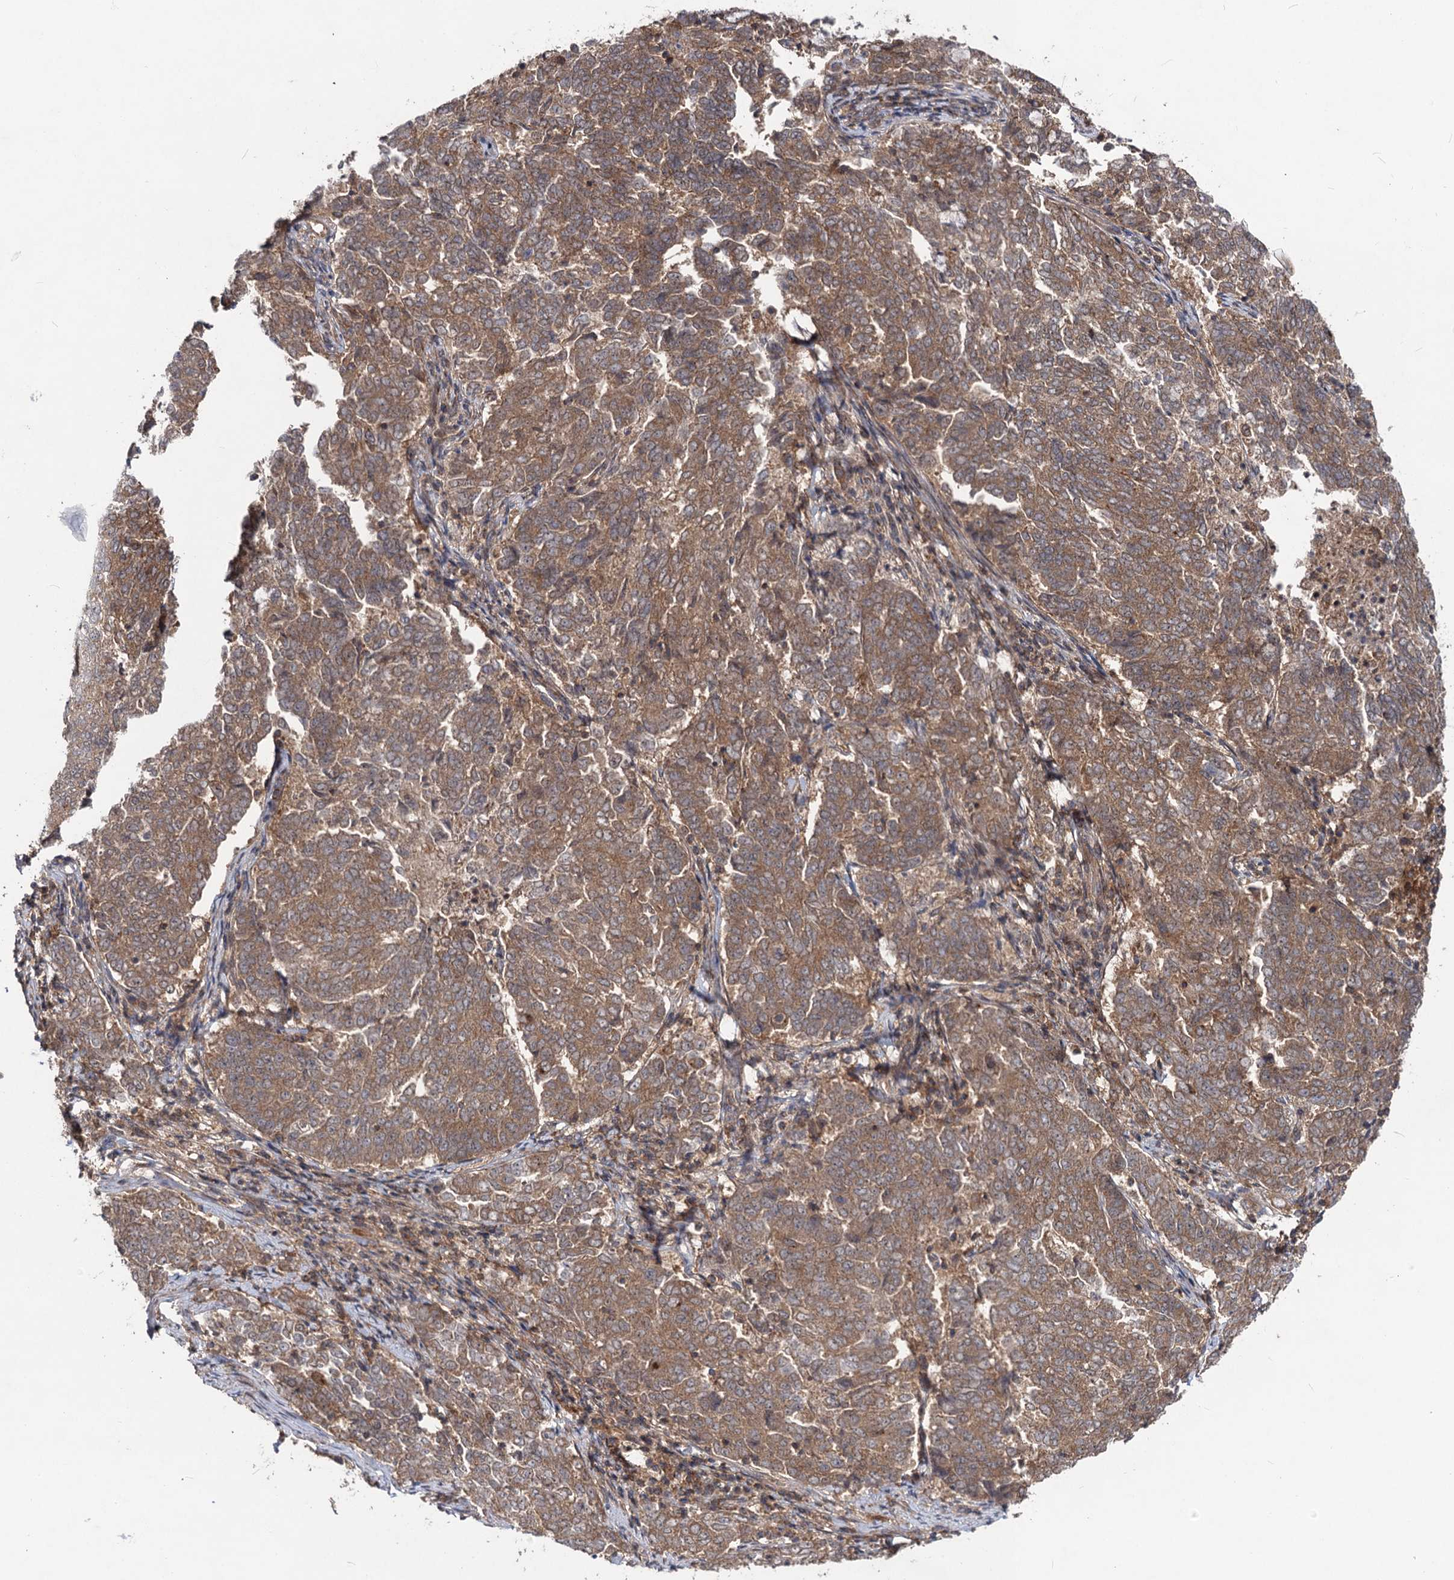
{"staining": {"intensity": "moderate", "quantity": ">75%", "location": "cytoplasmic/membranous"}, "tissue": "endometrial cancer", "cell_type": "Tumor cells", "image_type": "cancer", "snomed": [{"axis": "morphology", "description": "Adenocarcinoma, NOS"}, {"axis": "topography", "description": "Endometrium"}], "caption": "This image demonstrates adenocarcinoma (endometrial) stained with IHC to label a protein in brown. The cytoplasmic/membranous of tumor cells show moderate positivity for the protein. Nuclei are counter-stained blue.", "gene": "KXD1", "patient": {"sex": "female", "age": 80}}